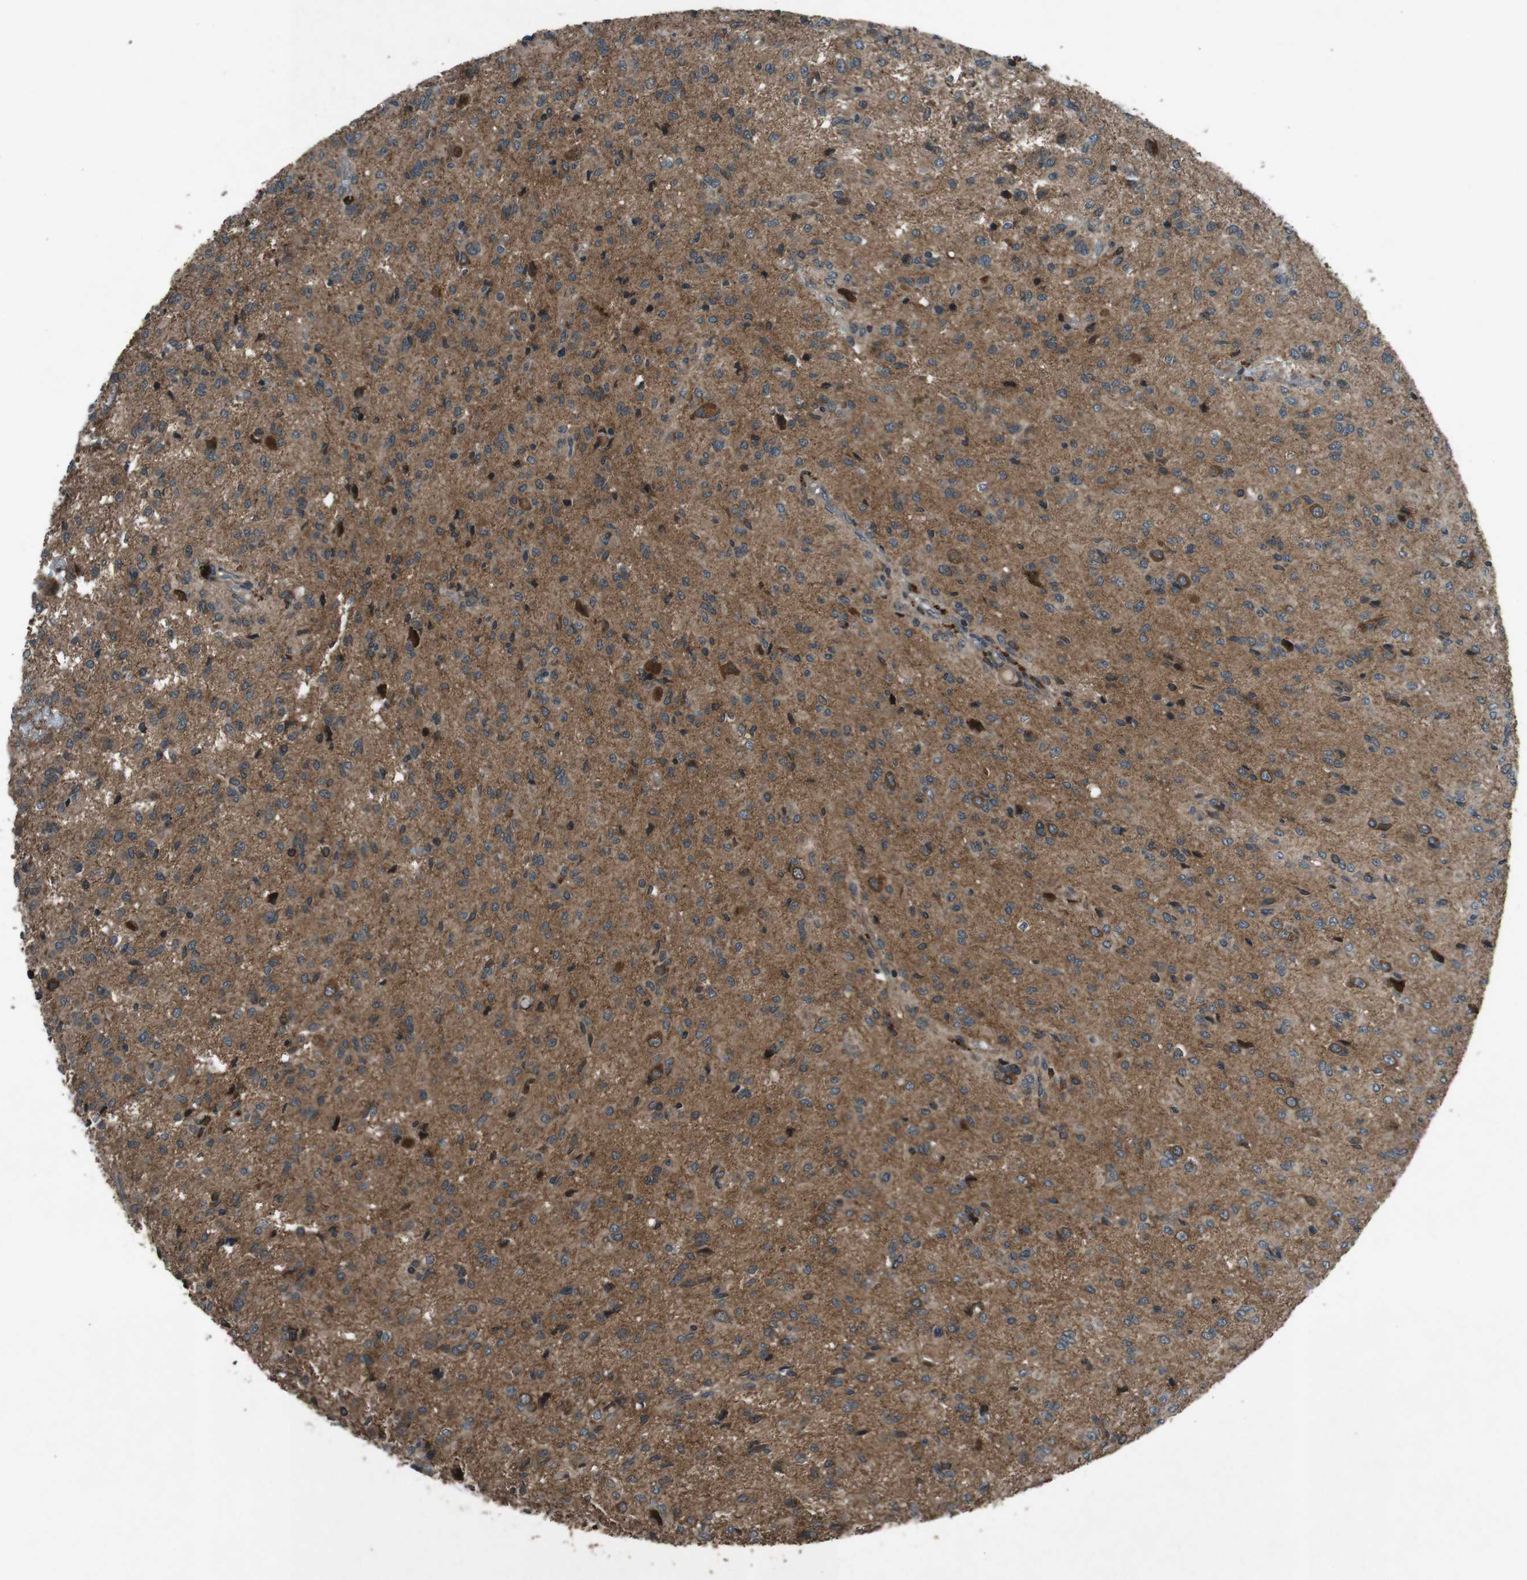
{"staining": {"intensity": "moderate", "quantity": ">75%", "location": "cytoplasmic/membranous"}, "tissue": "glioma", "cell_type": "Tumor cells", "image_type": "cancer", "snomed": [{"axis": "morphology", "description": "Glioma, malignant, High grade"}, {"axis": "topography", "description": "Brain"}], "caption": "Moderate cytoplasmic/membranous protein positivity is identified in about >75% of tumor cells in malignant high-grade glioma.", "gene": "SLC27A4", "patient": {"sex": "female", "age": 59}}